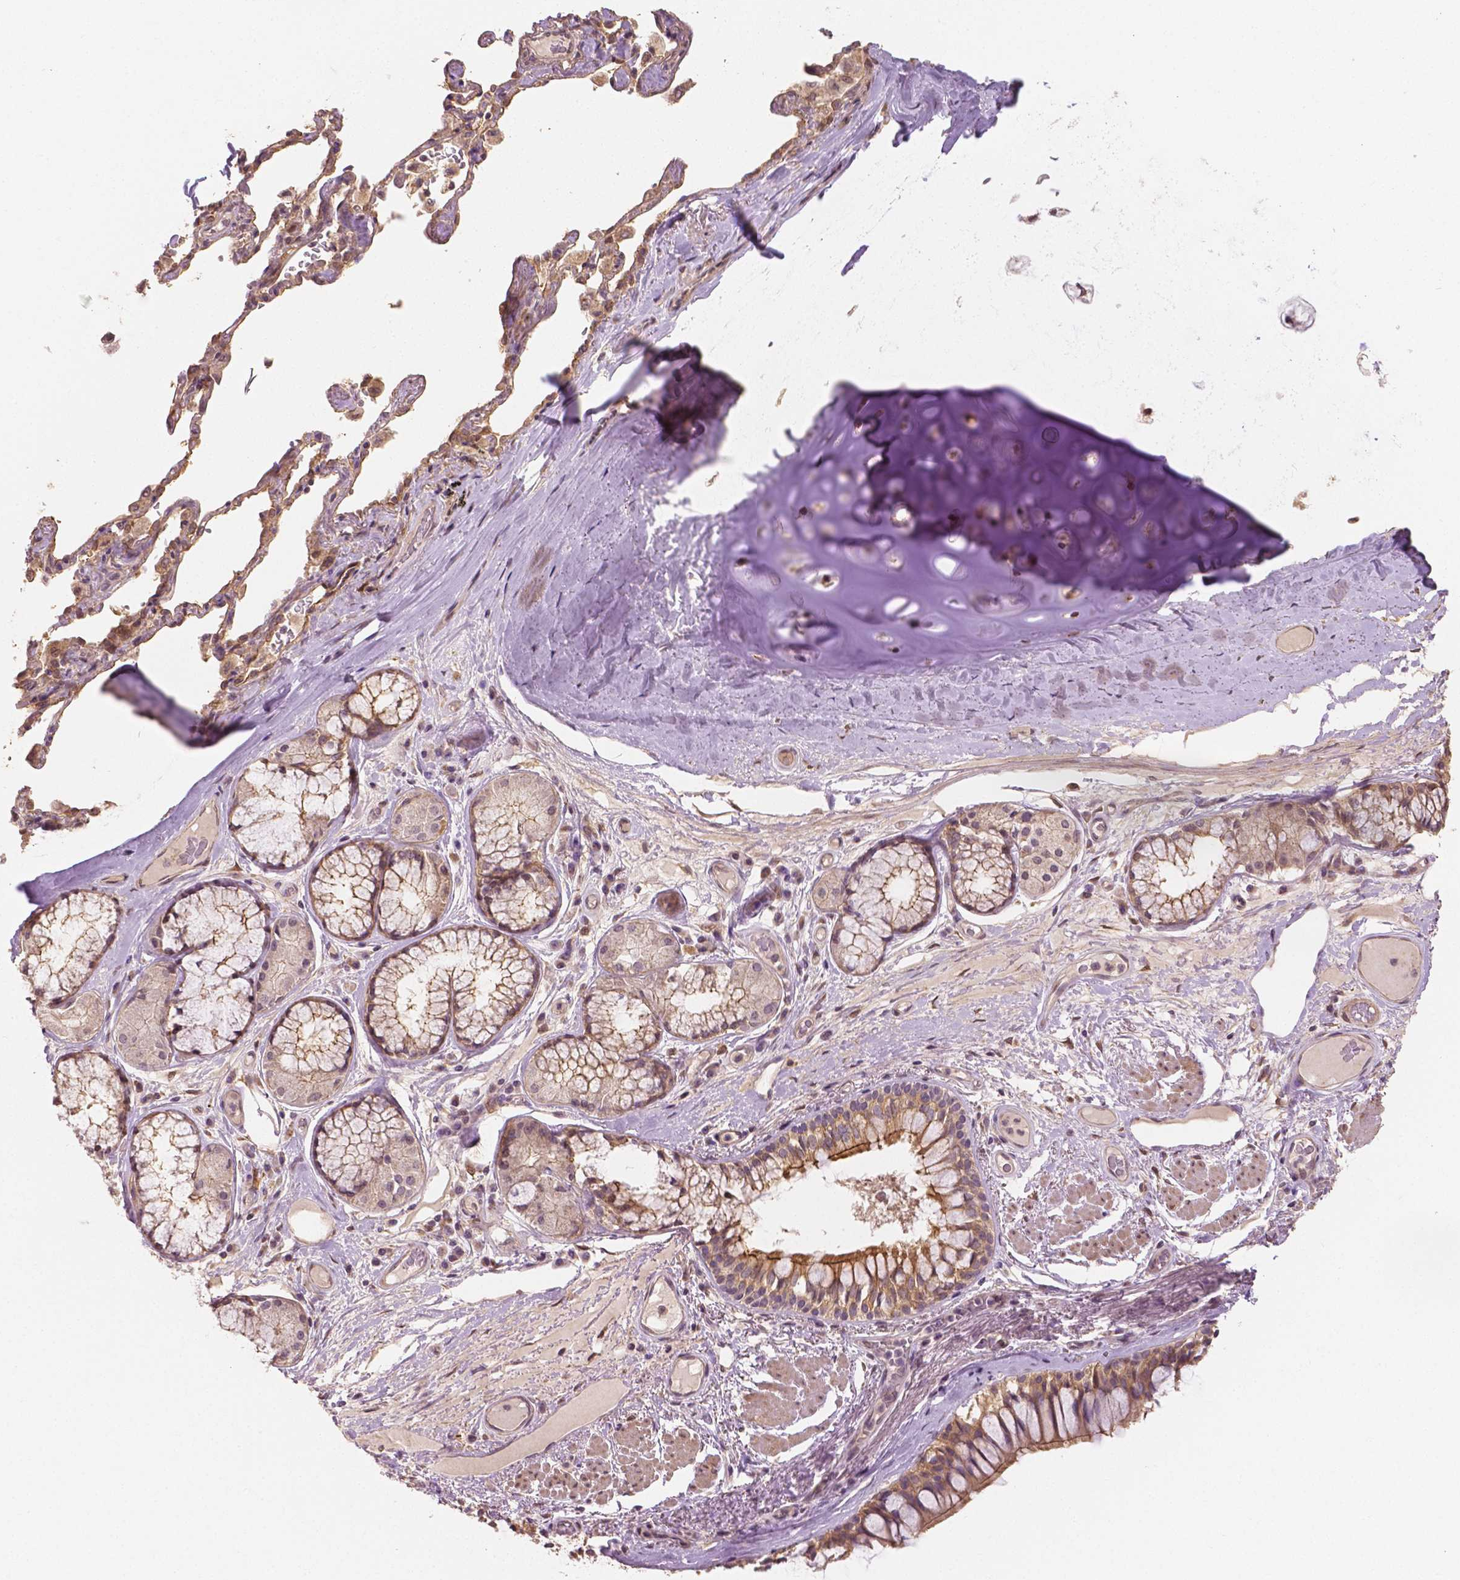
{"staining": {"intensity": "moderate", "quantity": "<25%", "location": "cytoplasmic/membranous"}, "tissue": "adipose tissue", "cell_type": "Adipocytes", "image_type": "normal", "snomed": [{"axis": "morphology", "description": "Normal tissue, NOS"}, {"axis": "topography", "description": "Cartilage tissue"}, {"axis": "topography", "description": "Bronchus"}], "caption": "A brown stain highlights moderate cytoplasmic/membranous staining of a protein in adipocytes of normal human adipose tissue.", "gene": "CLBA1", "patient": {"sex": "male", "age": 64}}